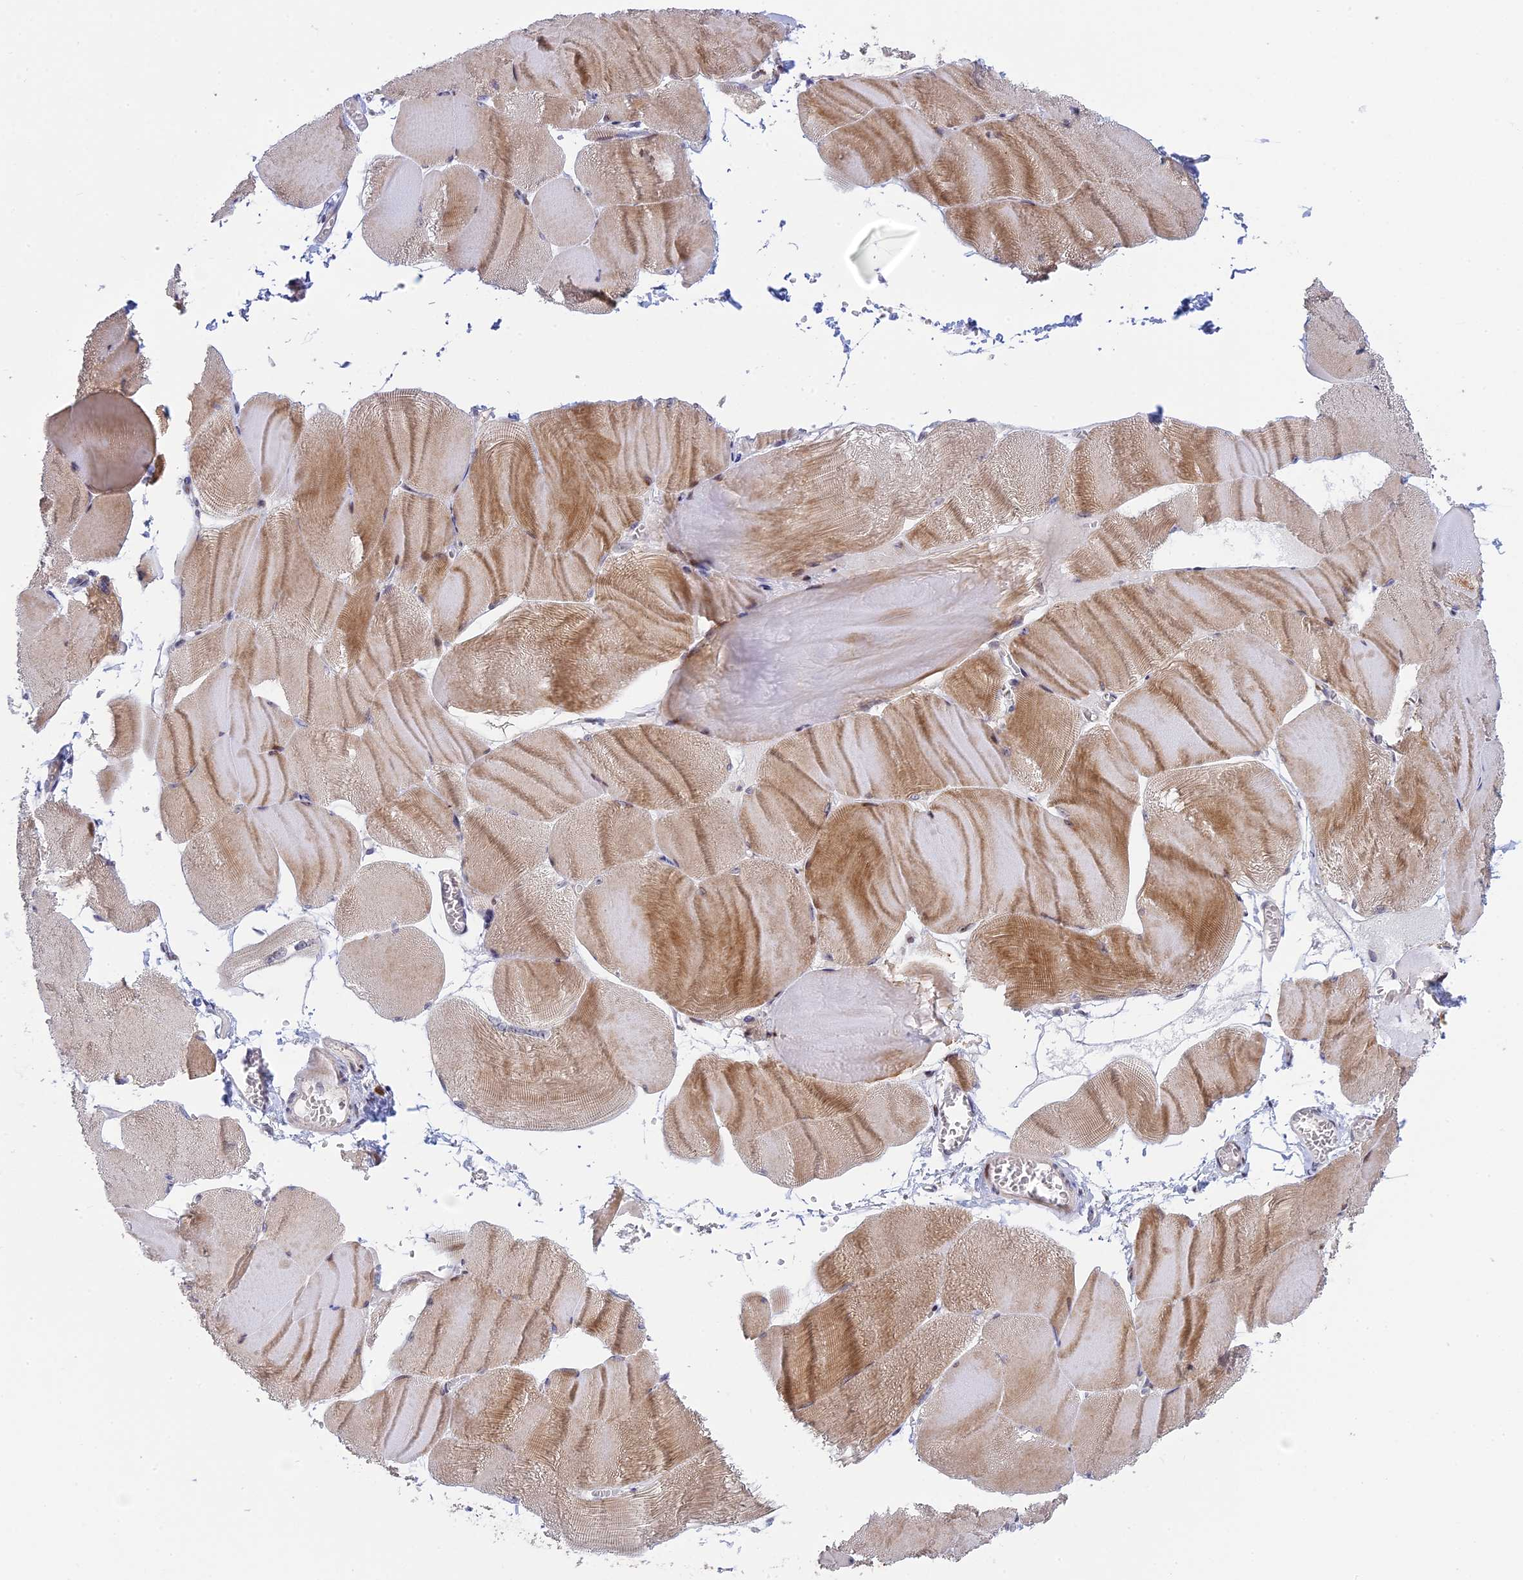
{"staining": {"intensity": "moderate", "quantity": "25%-75%", "location": "cytoplasmic/membranous"}, "tissue": "skeletal muscle", "cell_type": "Myocytes", "image_type": "normal", "snomed": [{"axis": "morphology", "description": "Normal tissue, NOS"}, {"axis": "morphology", "description": "Basal cell carcinoma"}, {"axis": "topography", "description": "Skeletal muscle"}], "caption": "This image reveals immunohistochemistry staining of unremarkable human skeletal muscle, with medium moderate cytoplasmic/membranous positivity in approximately 25%-75% of myocytes.", "gene": "GSKIP", "patient": {"sex": "female", "age": 64}}